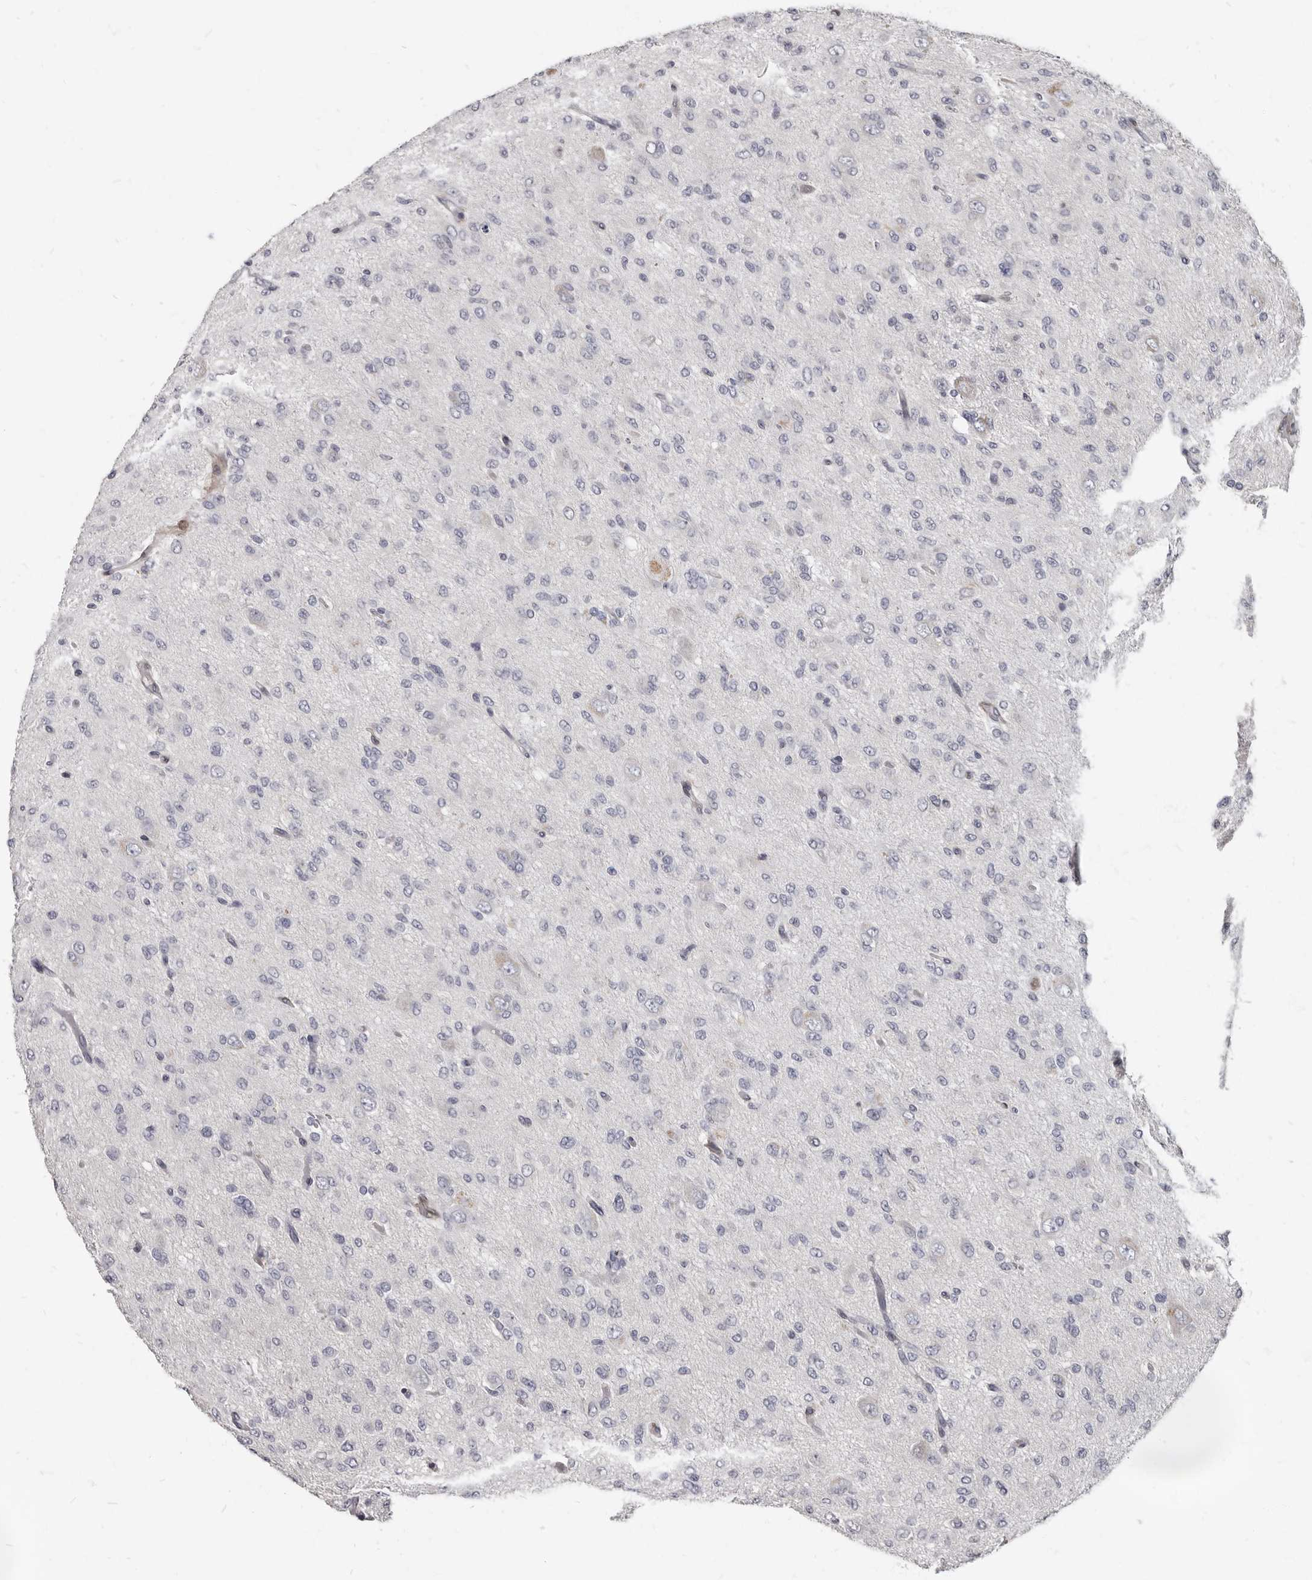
{"staining": {"intensity": "negative", "quantity": "none", "location": "none"}, "tissue": "glioma", "cell_type": "Tumor cells", "image_type": "cancer", "snomed": [{"axis": "morphology", "description": "Glioma, malignant, High grade"}, {"axis": "topography", "description": "Brain"}], "caption": "The image demonstrates no staining of tumor cells in glioma.", "gene": "MRGPRF", "patient": {"sex": "female", "age": 59}}